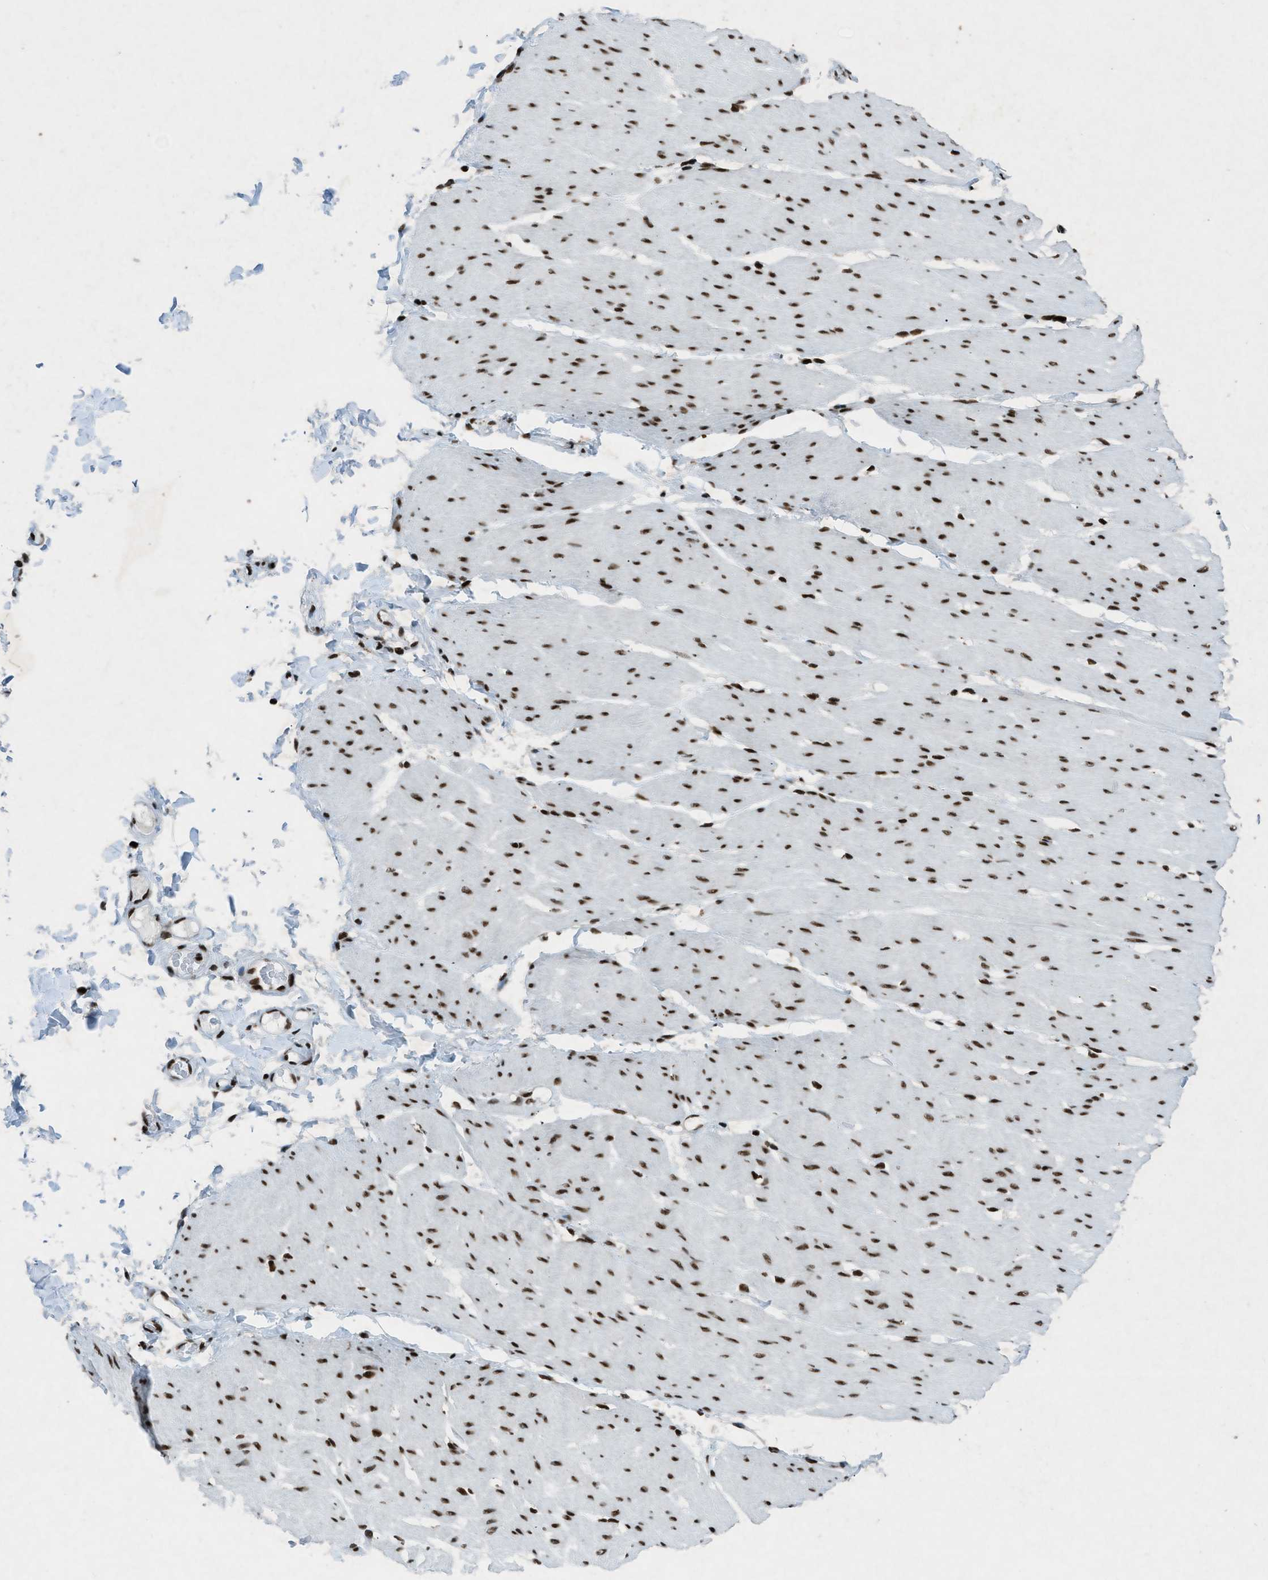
{"staining": {"intensity": "moderate", "quantity": ">75%", "location": "nuclear"}, "tissue": "smooth muscle", "cell_type": "Smooth muscle cells", "image_type": "normal", "snomed": [{"axis": "morphology", "description": "Normal tissue, NOS"}, {"axis": "topography", "description": "Smooth muscle"}, {"axis": "topography", "description": "Colon"}], "caption": "IHC (DAB (3,3'-diaminobenzidine)) staining of unremarkable human smooth muscle exhibits moderate nuclear protein staining in about >75% of smooth muscle cells. The staining was performed using DAB to visualize the protein expression in brown, while the nuclei were stained in blue with hematoxylin (Magnification: 20x).", "gene": "NXF1", "patient": {"sex": "male", "age": 67}}